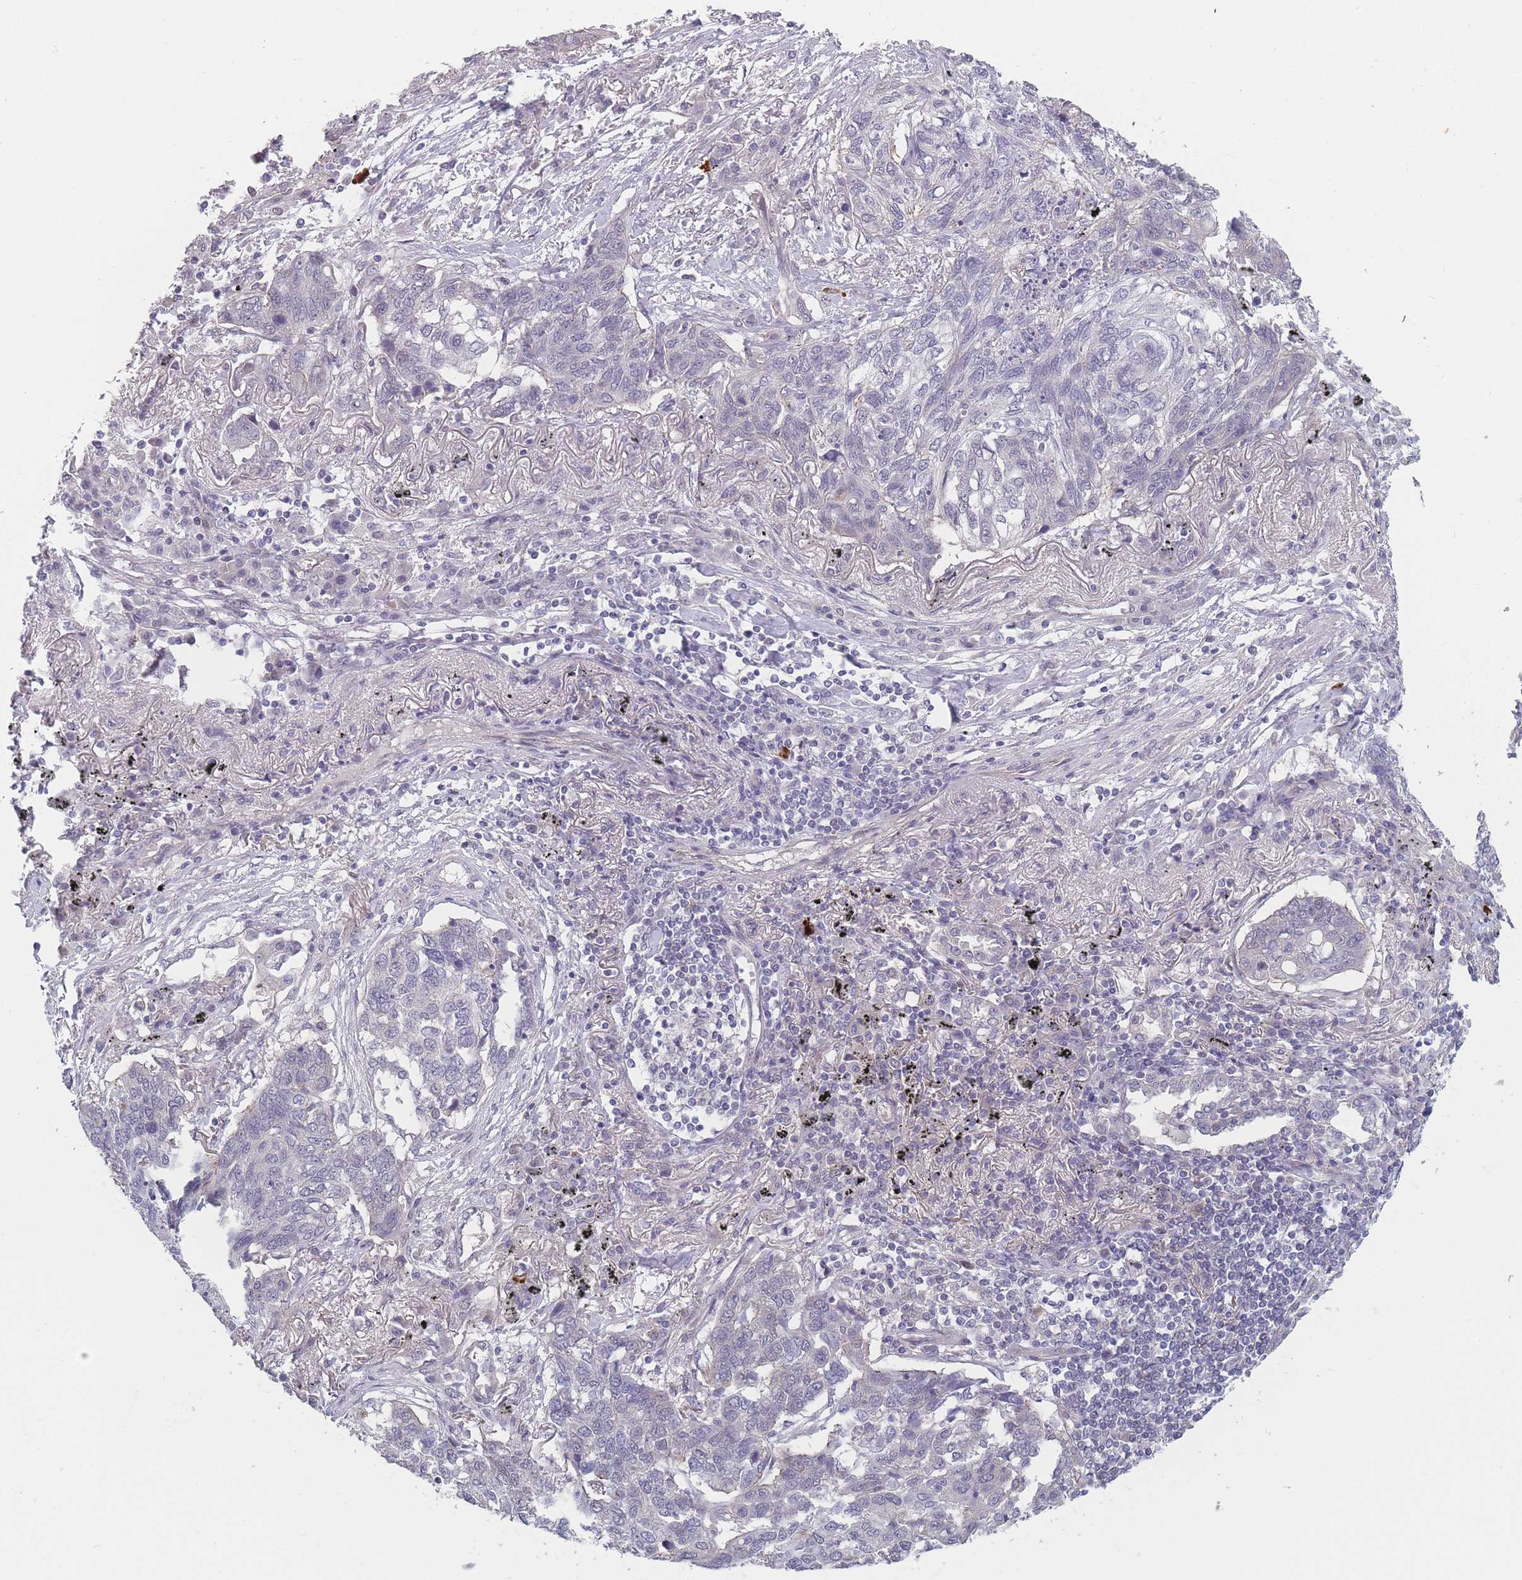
{"staining": {"intensity": "negative", "quantity": "none", "location": "none"}, "tissue": "lung cancer", "cell_type": "Tumor cells", "image_type": "cancer", "snomed": [{"axis": "morphology", "description": "Squamous cell carcinoma, NOS"}, {"axis": "topography", "description": "Lung"}], "caption": "High magnification brightfield microscopy of lung cancer stained with DAB (3,3'-diaminobenzidine) (brown) and counterstained with hematoxylin (blue): tumor cells show no significant staining.", "gene": "ANKRD10", "patient": {"sex": "female", "age": 63}}